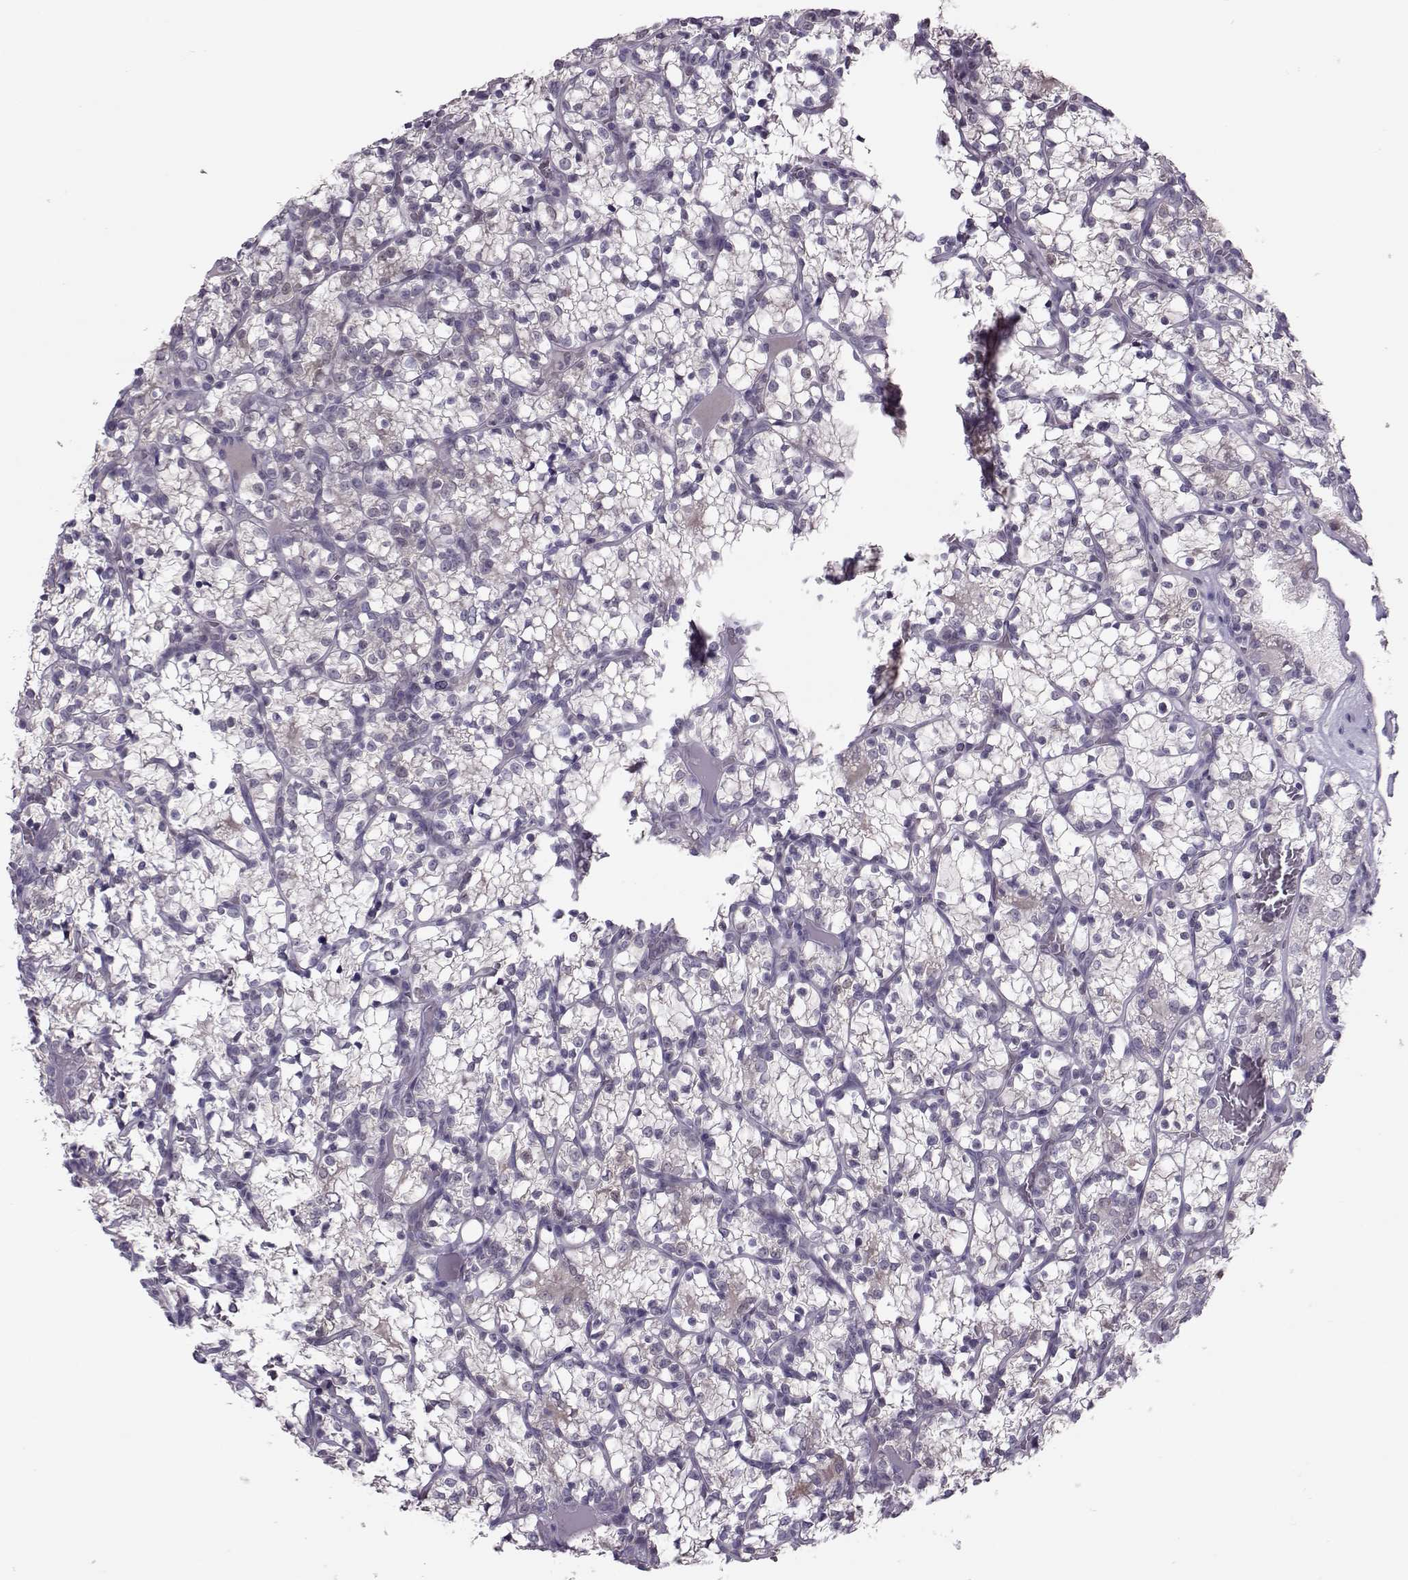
{"staining": {"intensity": "negative", "quantity": "none", "location": "none"}, "tissue": "renal cancer", "cell_type": "Tumor cells", "image_type": "cancer", "snomed": [{"axis": "morphology", "description": "Adenocarcinoma, NOS"}, {"axis": "topography", "description": "Kidney"}], "caption": "Micrograph shows no significant protein expression in tumor cells of renal cancer.", "gene": "ASRGL1", "patient": {"sex": "female", "age": 69}}